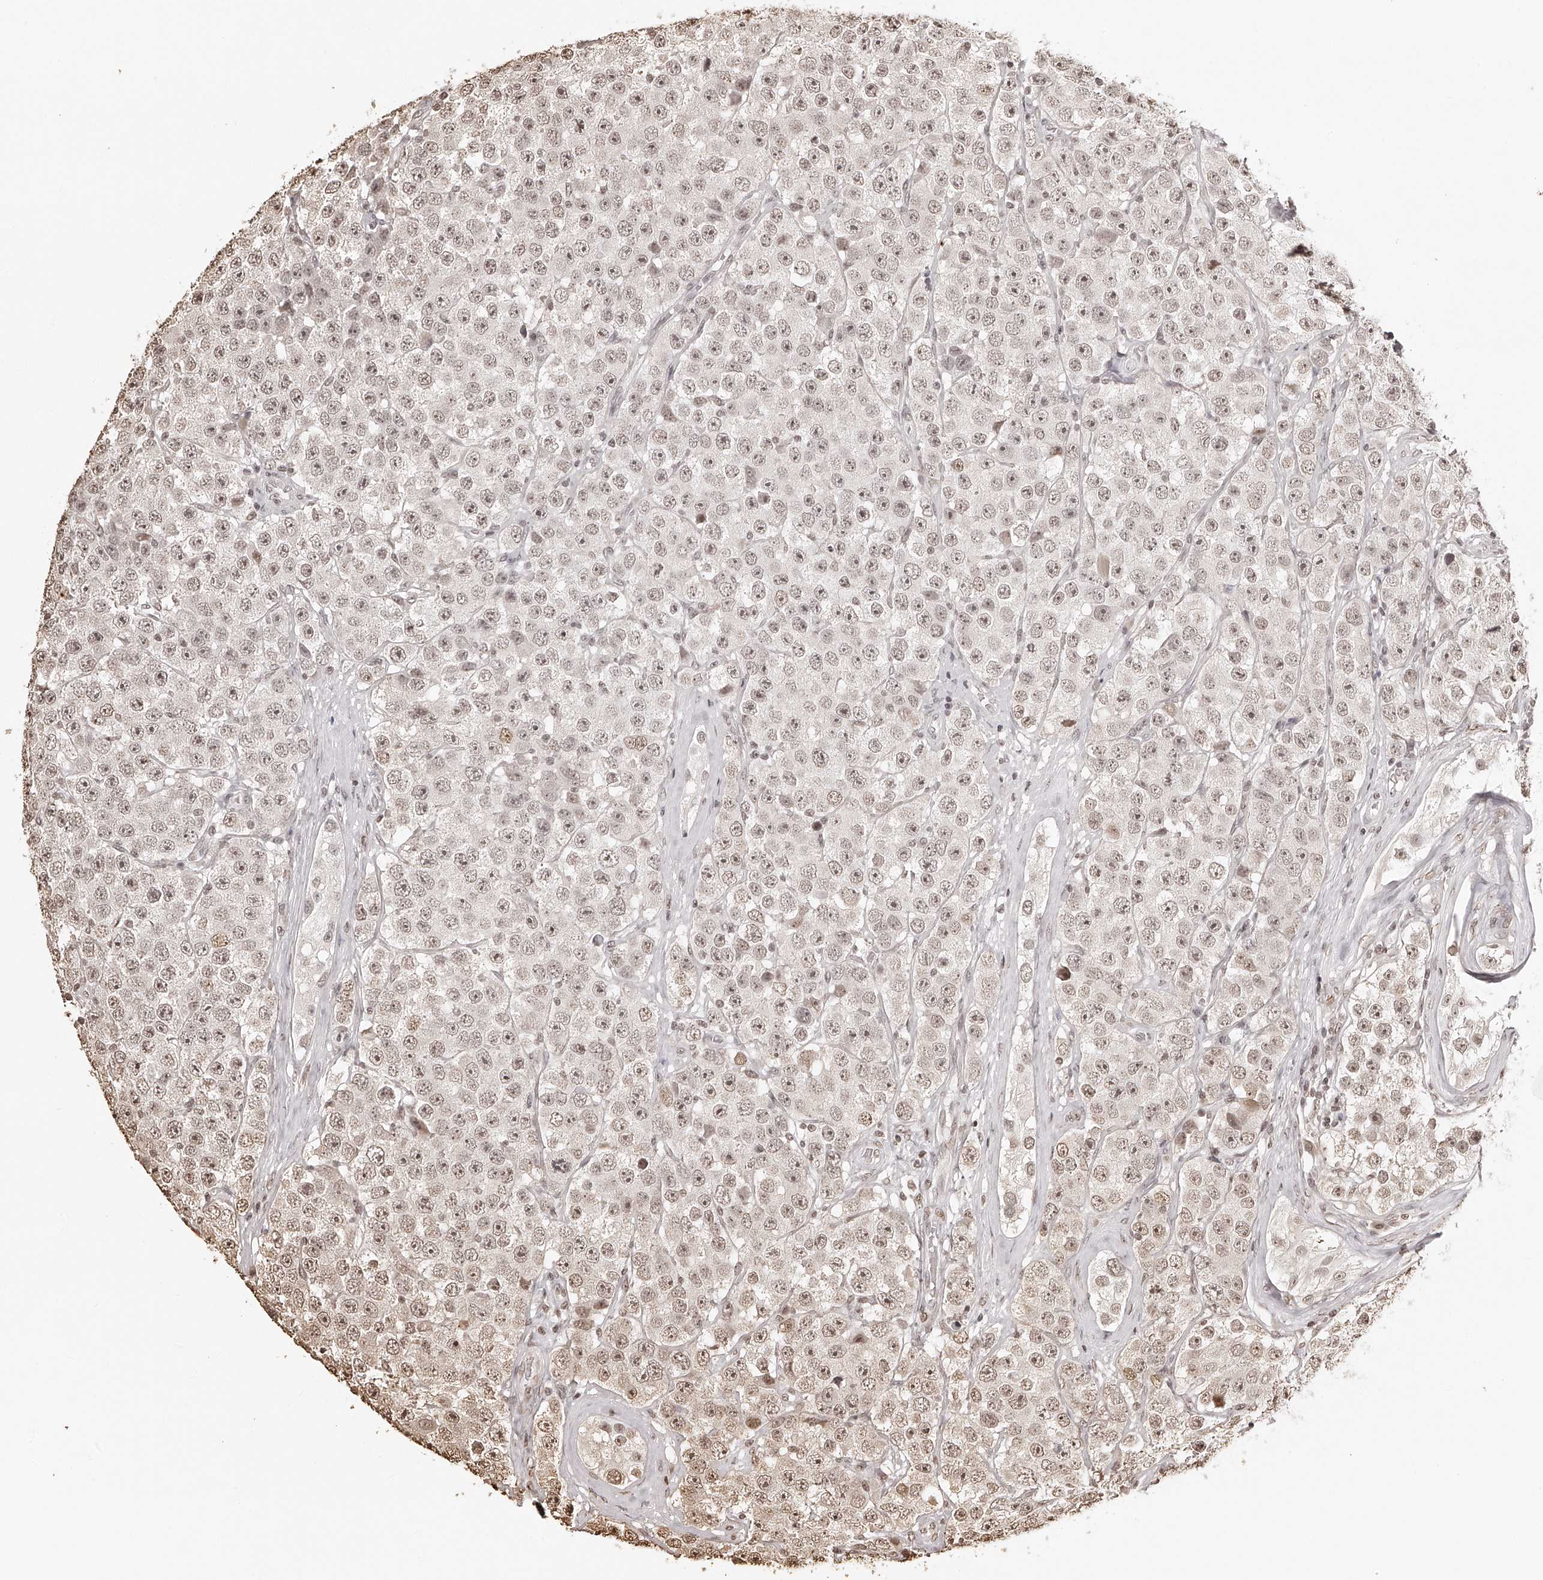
{"staining": {"intensity": "weak", "quantity": ">75%", "location": "nuclear"}, "tissue": "testis cancer", "cell_type": "Tumor cells", "image_type": "cancer", "snomed": [{"axis": "morphology", "description": "Seminoma, NOS"}, {"axis": "morphology", "description": "Carcinoma, Embryonal, NOS"}, {"axis": "topography", "description": "Testis"}], "caption": "Testis cancer (embryonal carcinoma) stained for a protein (brown) shows weak nuclear positive expression in approximately >75% of tumor cells.", "gene": "ZNF503", "patient": {"sex": "male", "age": 28}}